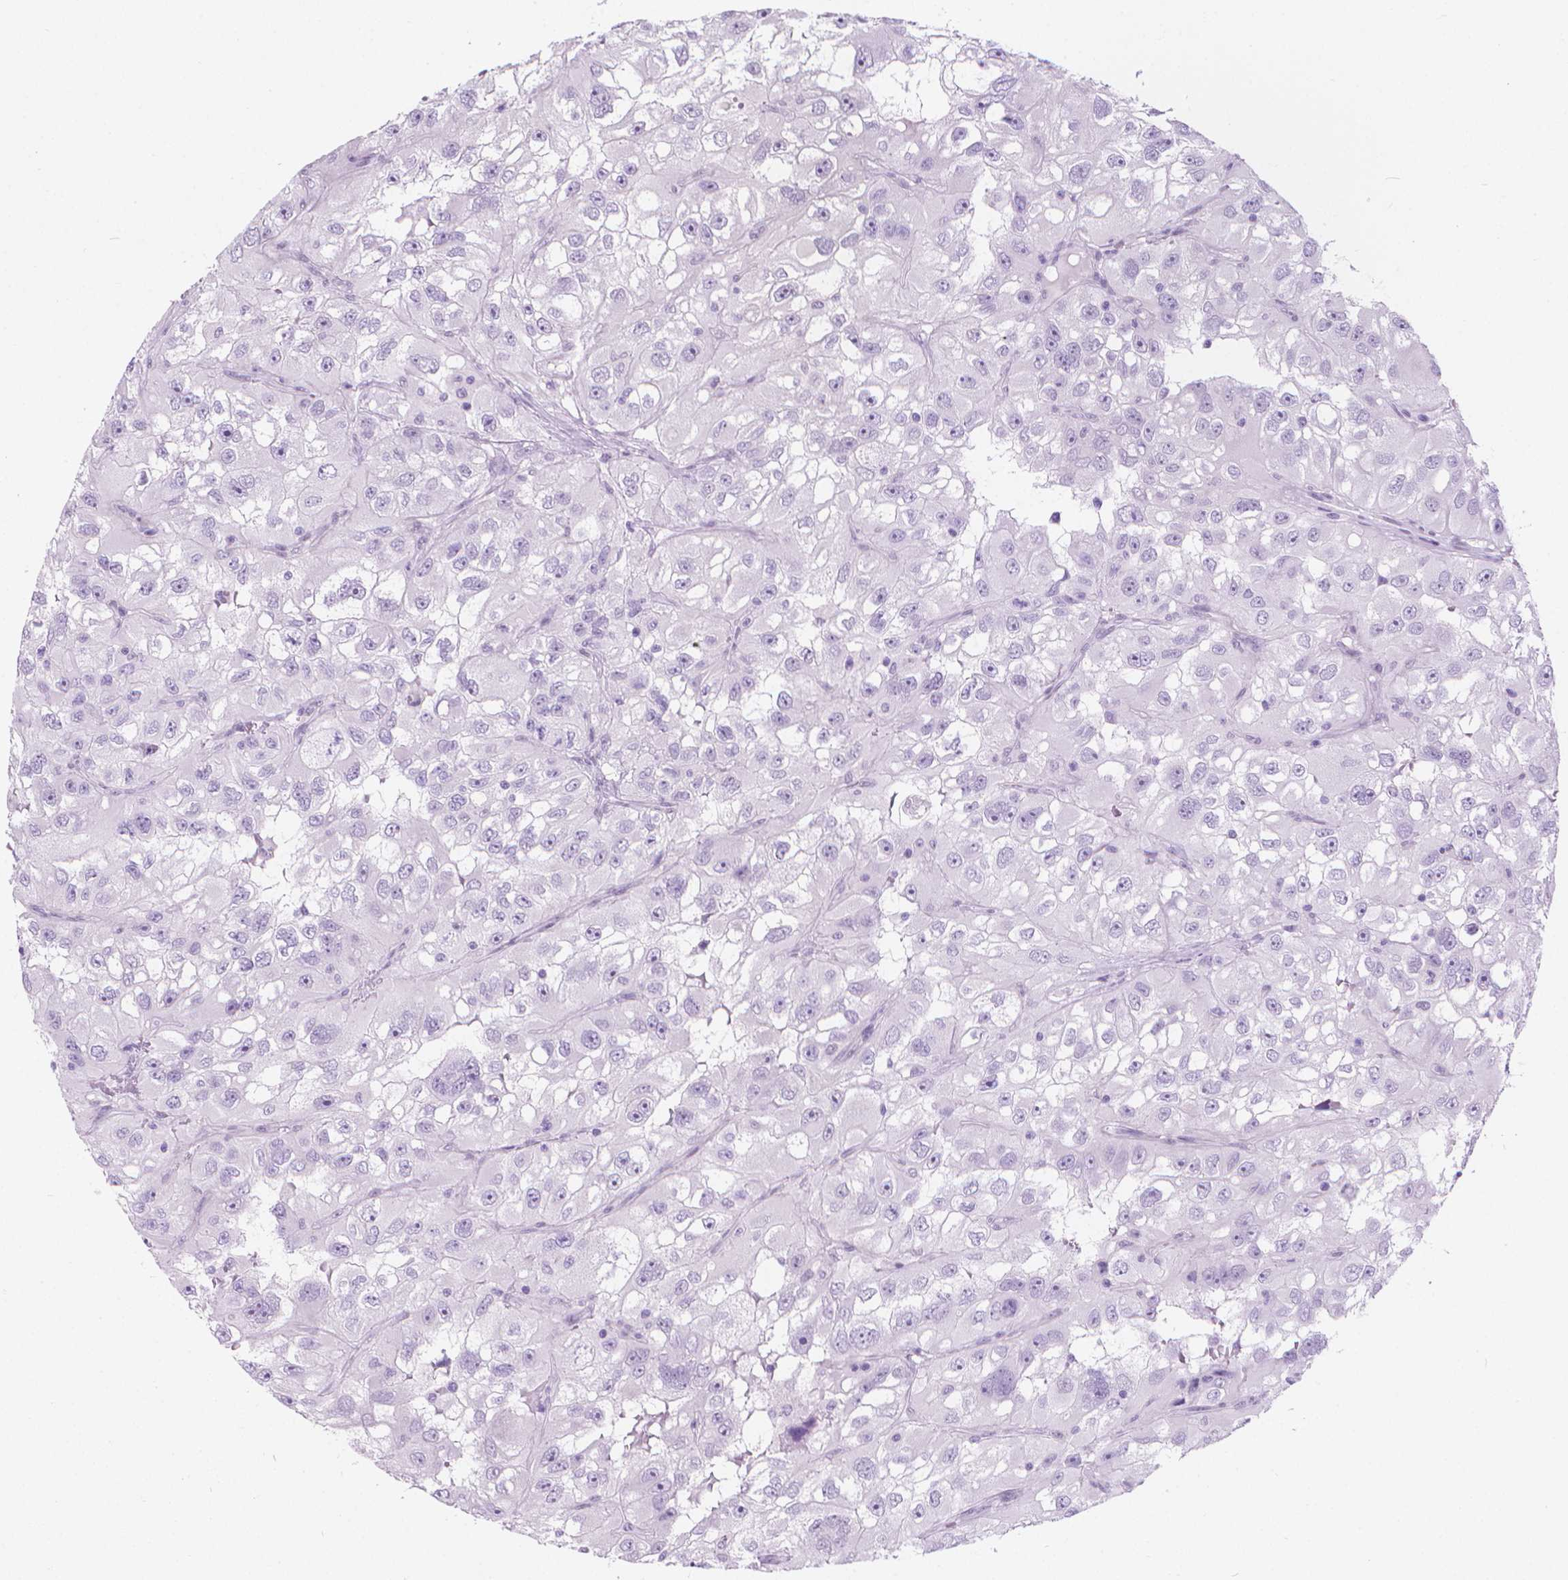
{"staining": {"intensity": "negative", "quantity": "none", "location": "none"}, "tissue": "renal cancer", "cell_type": "Tumor cells", "image_type": "cancer", "snomed": [{"axis": "morphology", "description": "Adenocarcinoma, NOS"}, {"axis": "topography", "description": "Kidney"}], "caption": "Tumor cells show no significant positivity in renal adenocarcinoma. (DAB IHC with hematoxylin counter stain).", "gene": "CFAP52", "patient": {"sex": "male", "age": 64}}